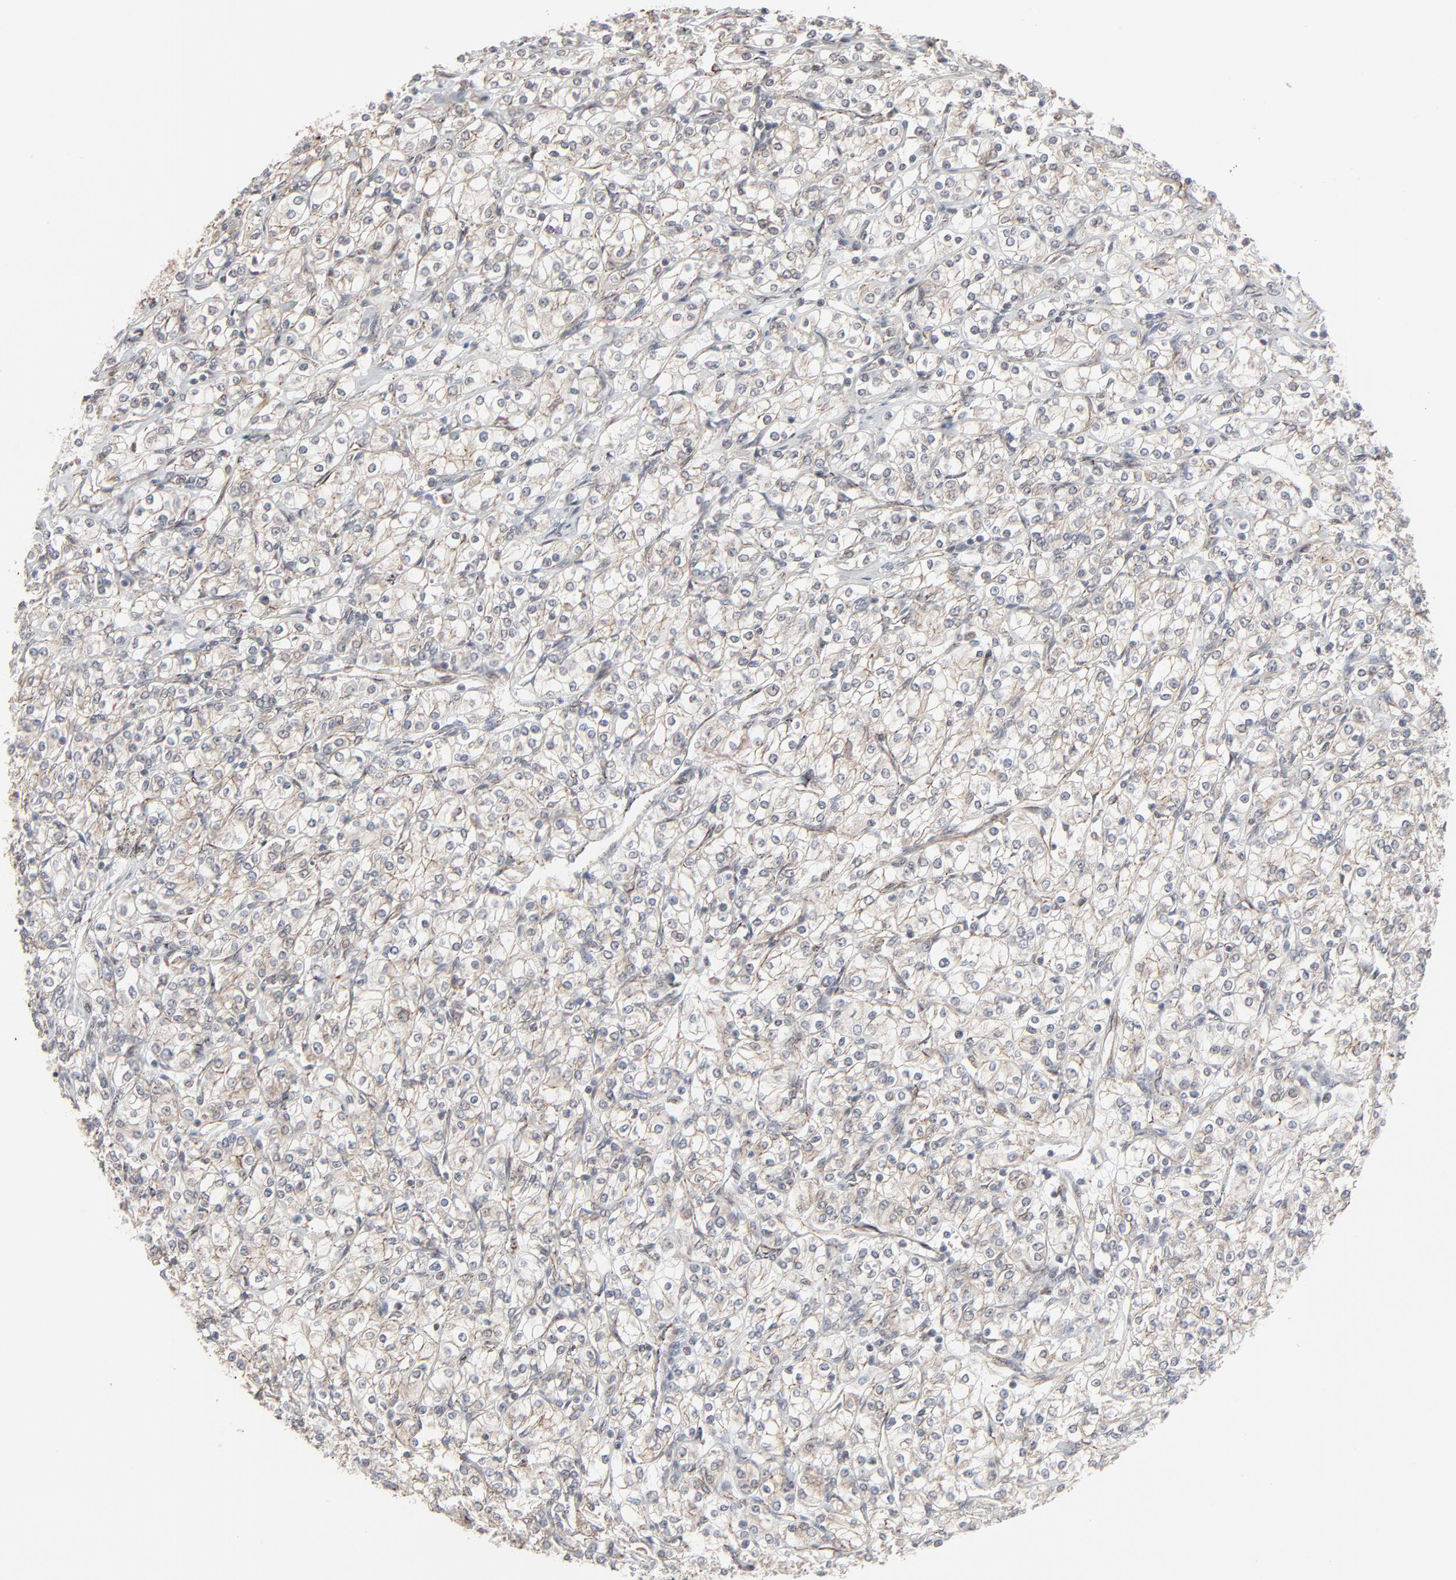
{"staining": {"intensity": "weak", "quantity": ">75%", "location": "cytoplasmic/membranous"}, "tissue": "renal cancer", "cell_type": "Tumor cells", "image_type": "cancer", "snomed": [{"axis": "morphology", "description": "Adenocarcinoma, NOS"}, {"axis": "topography", "description": "Kidney"}], "caption": "The immunohistochemical stain highlights weak cytoplasmic/membranous staining in tumor cells of adenocarcinoma (renal) tissue.", "gene": "CTNND1", "patient": {"sex": "male", "age": 77}}